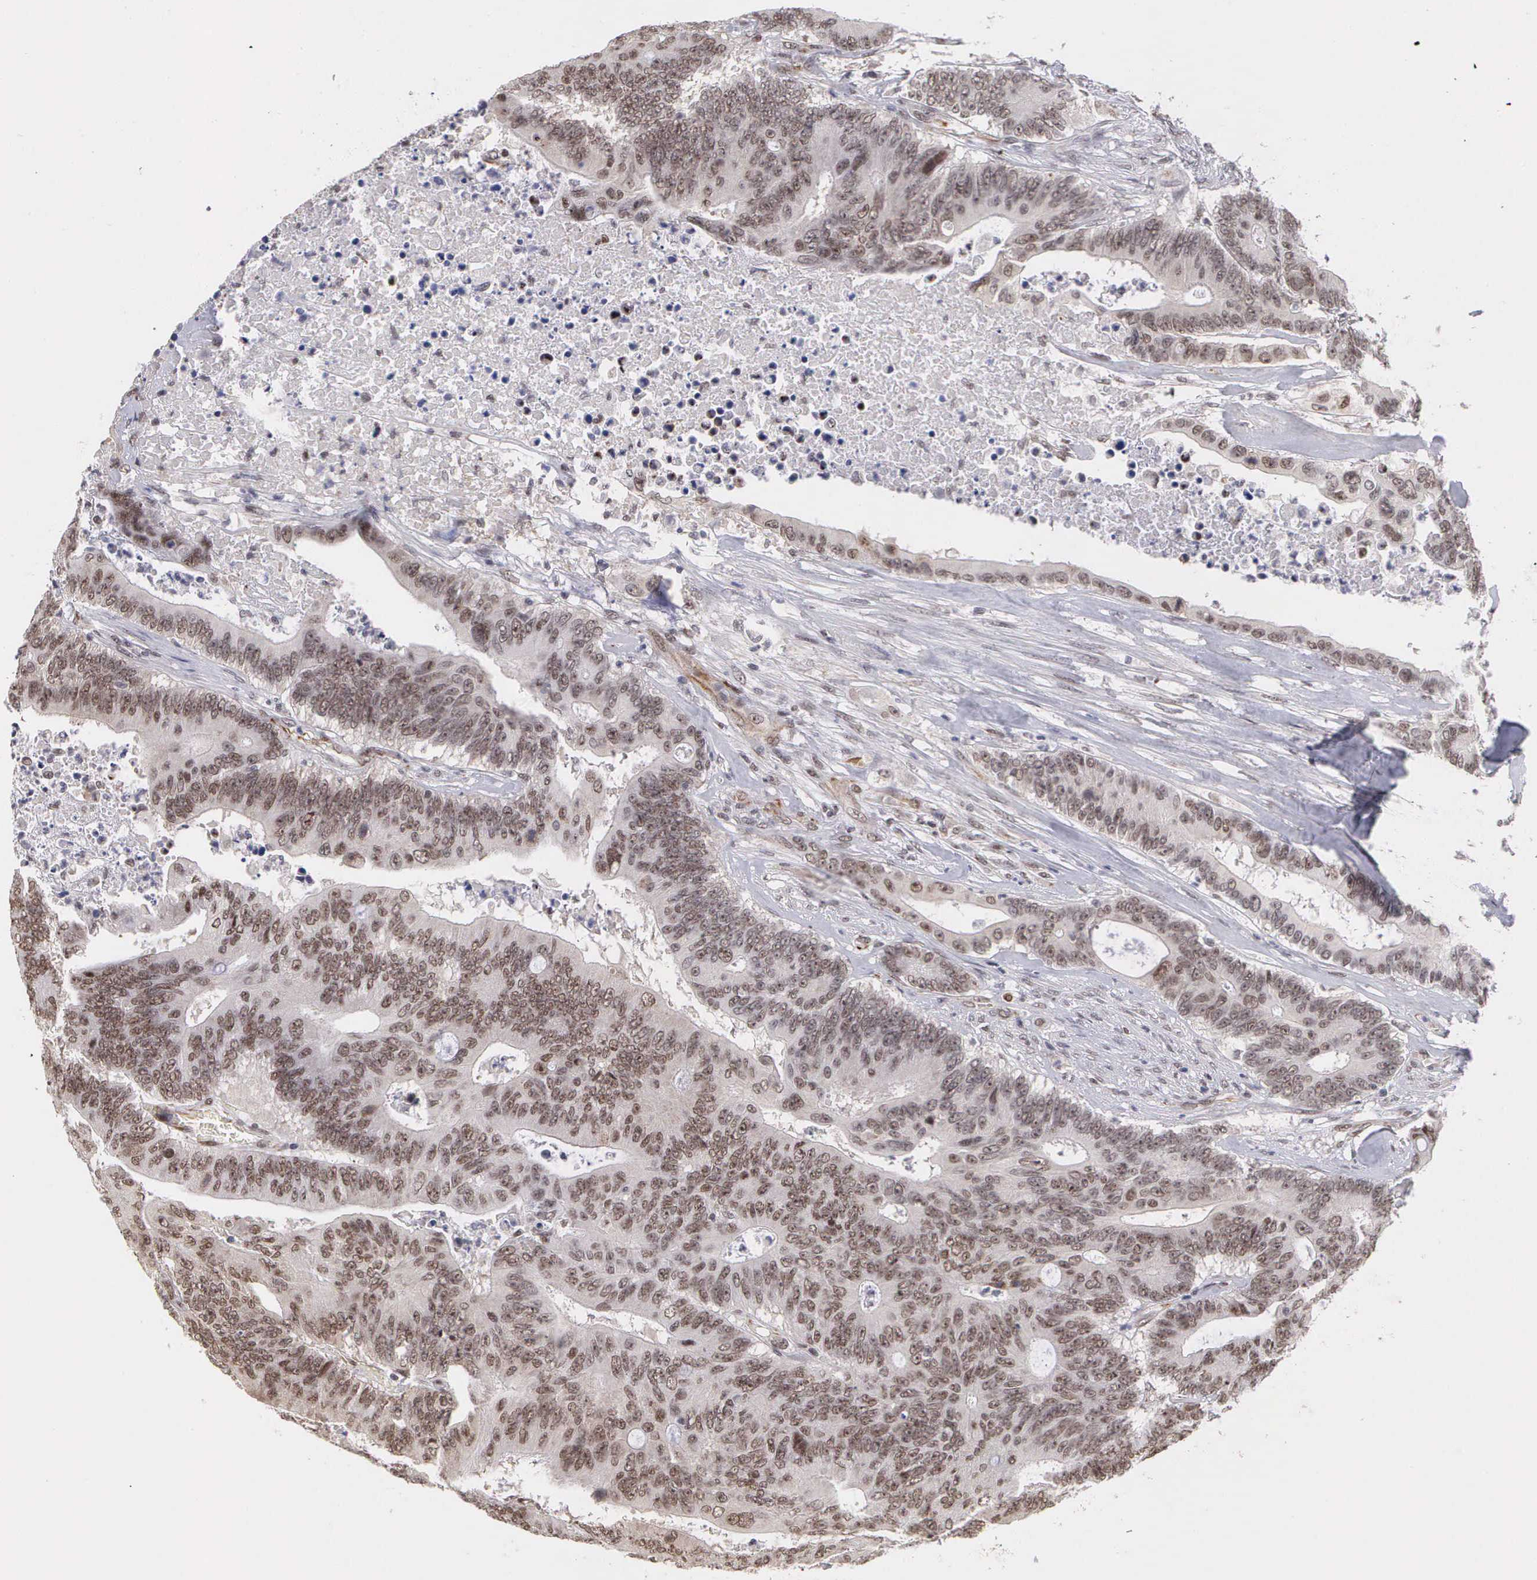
{"staining": {"intensity": "moderate", "quantity": ">75%", "location": "nuclear"}, "tissue": "colorectal cancer", "cell_type": "Tumor cells", "image_type": "cancer", "snomed": [{"axis": "morphology", "description": "Adenocarcinoma, NOS"}, {"axis": "topography", "description": "Colon"}], "caption": "Human adenocarcinoma (colorectal) stained with a brown dye reveals moderate nuclear positive expression in about >75% of tumor cells.", "gene": "MORC2", "patient": {"sex": "male", "age": 65}}